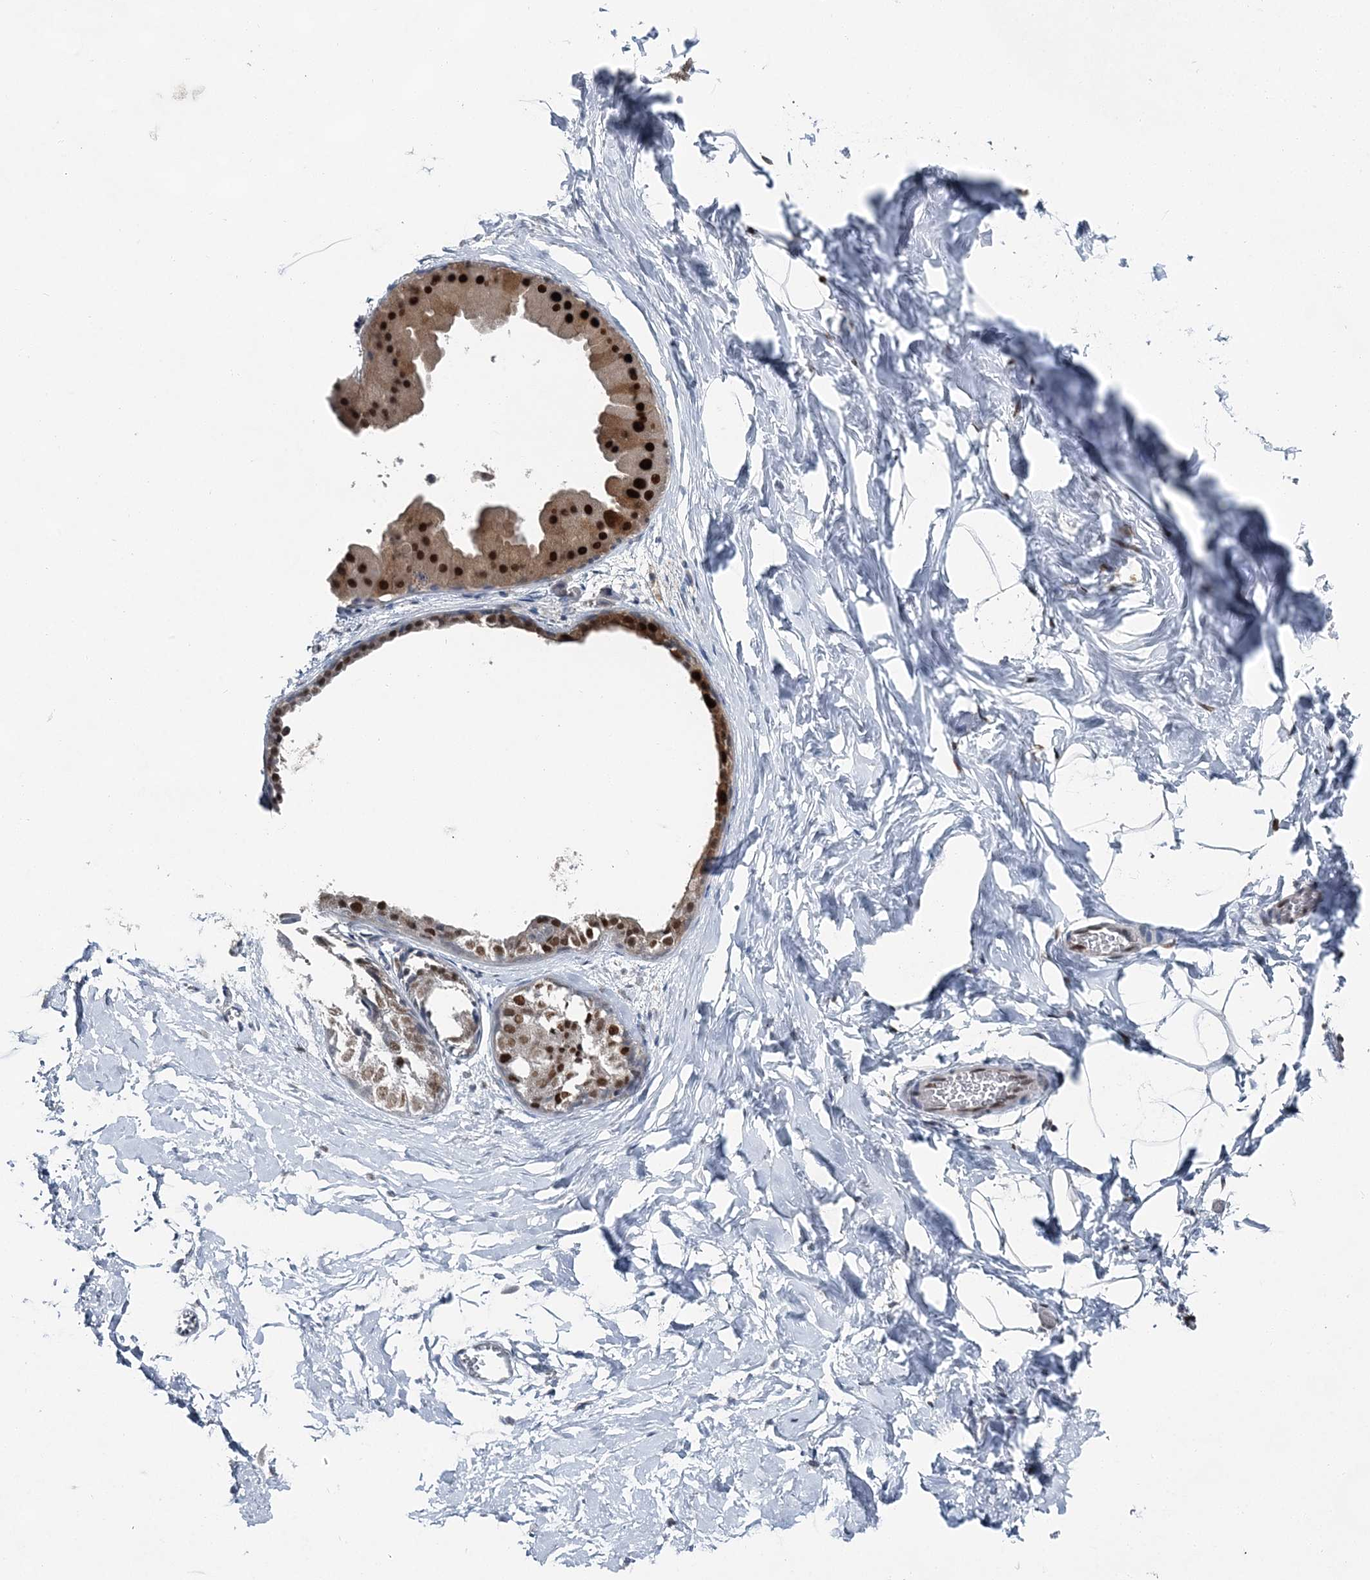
{"staining": {"intensity": "negative", "quantity": "none", "location": "none"}, "tissue": "adipose tissue", "cell_type": "Adipocytes", "image_type": "normal", "snomed": [{"axis": "morphology", "description": "Normal tissue, NOS"}, {"axis": "morphology", "description": "Fibrosis, NOS"}, {"axis": "topography", "description": "Breast"}, {"axis": "topography", "description": "Adipose tissue"}], "caption": "Unremarkable adipose tissue was stained to show a protein in brown. There is no significant expression in adipocytes. (Stains: DAB (3,3'-diaminobenzidine) immunohistochemistry (IHC) with hematoxylin counter stain, Microscopy: brightfield microscopy at high magnification).", "gene": "HAT1", "patient": {"sex": "female", "age": 39}}